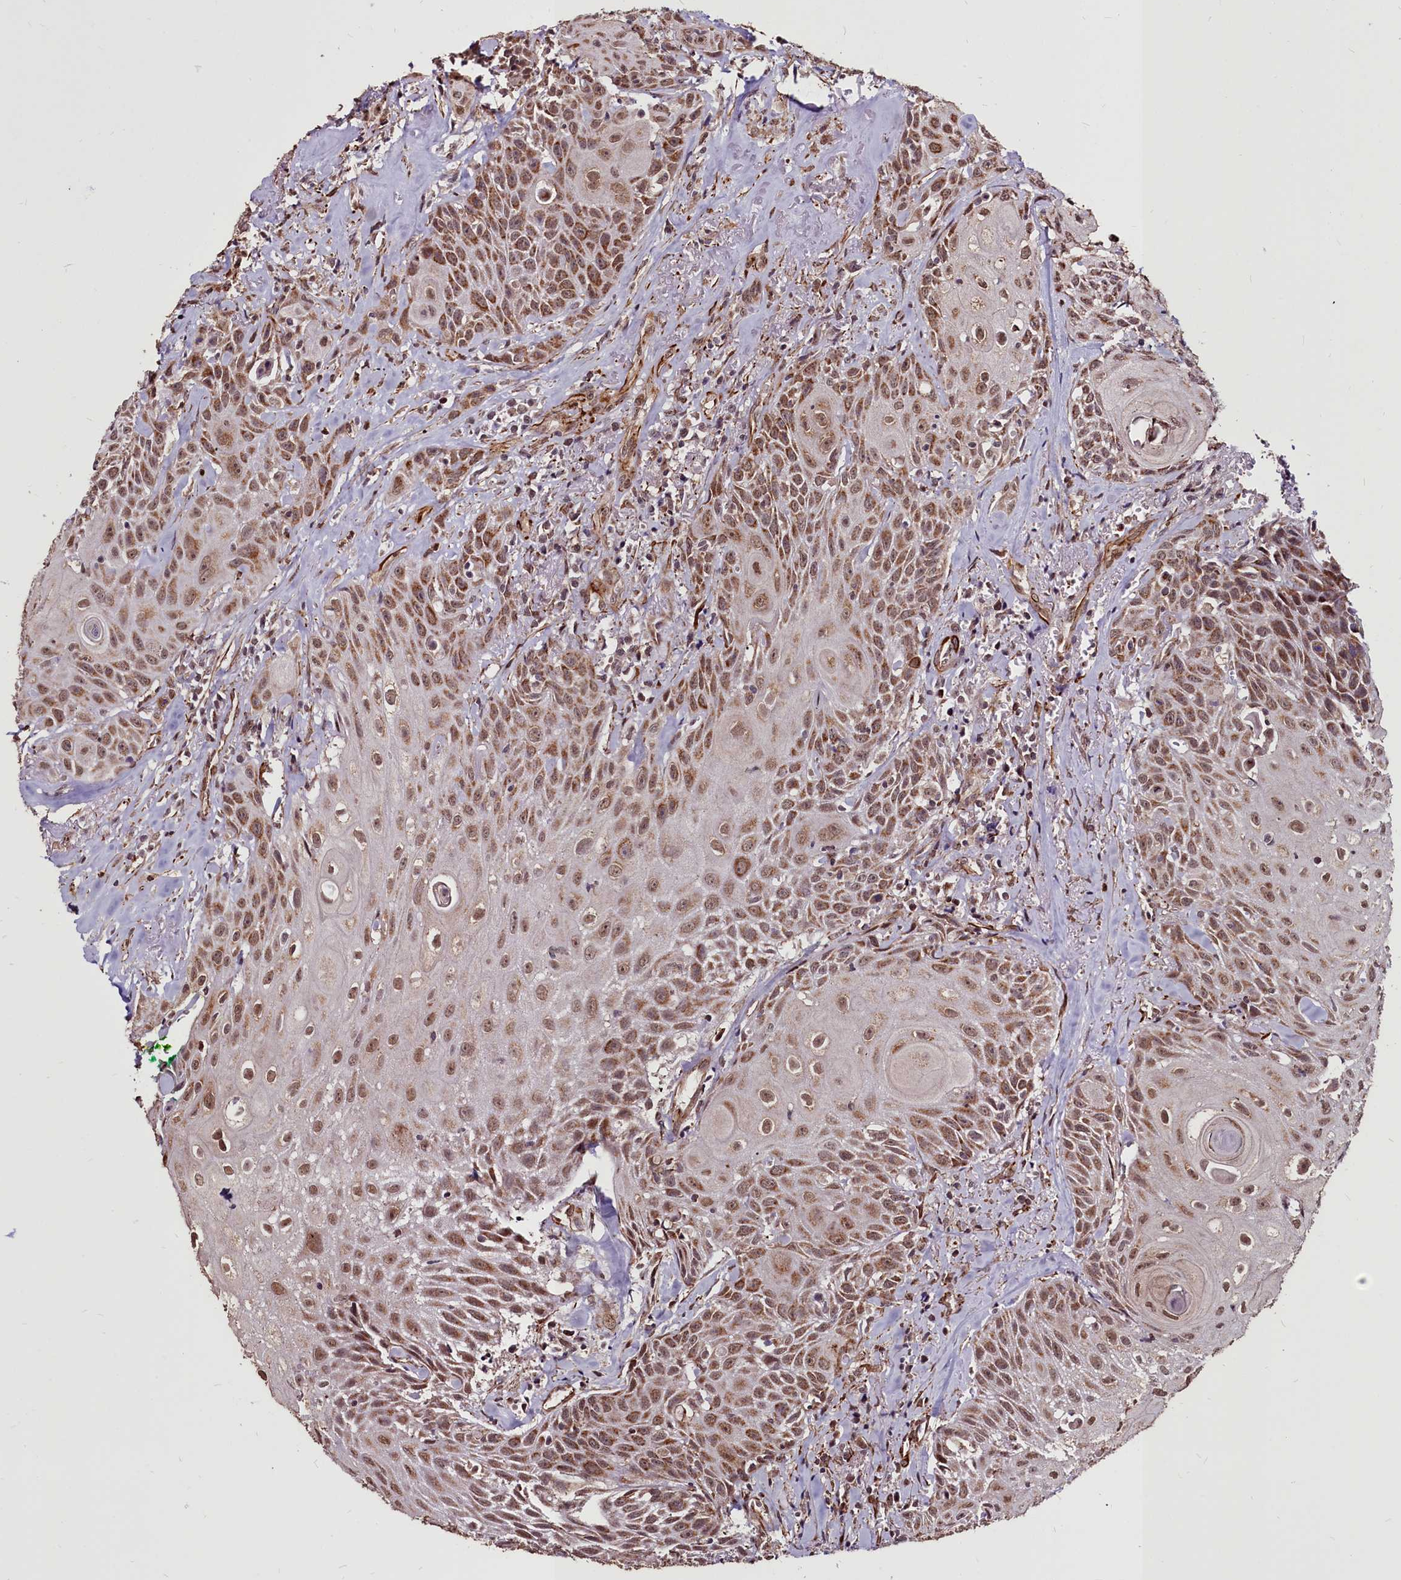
{"staining": {"intensity": "moderate", "quantity": ">75%", "location": "cytoplasmic/membranous,nuclear"}, "tissue": "head and neck cancer", "cell_type": "Tumor cells", "image_type": "cancer", "snomed": [{"axis": "morphology", "description": "Squamous cell carcinoma, NOS"}, {"axis": "topography", "description": "Oral tissue"}, {"axis": "topography", "description": "Head-Neck"}], "caption": "Immunohistochemistry (IHC) of human squamous cell carcinoma (head and neck) demonstrates medium levels of moderate cytoplasmic/membranous and nuclear expression in approximately >75% of tumor cells.", "gene": "CLK3", "patient": {"sex": "female", "age": 82}}